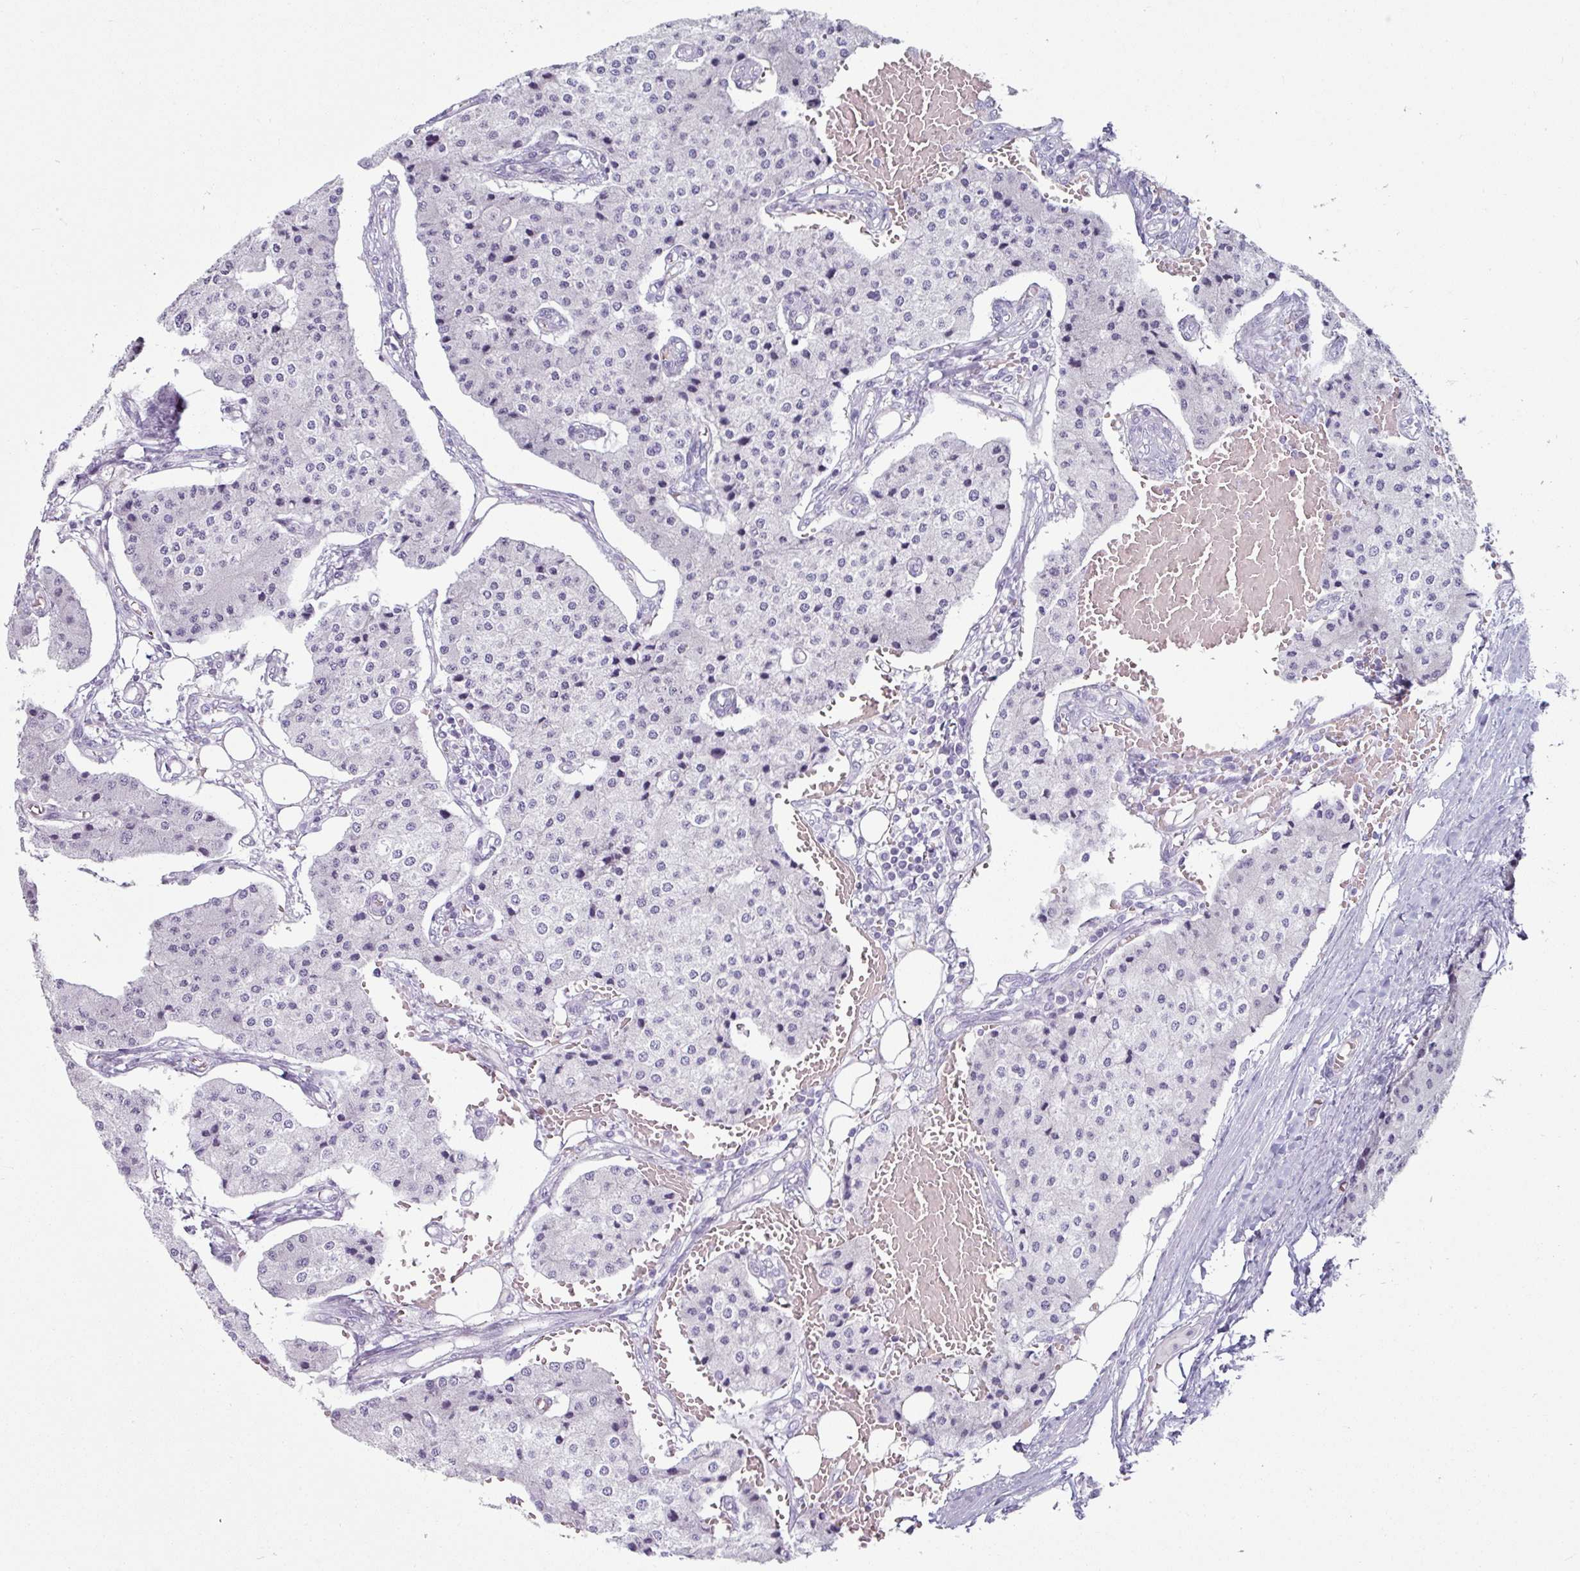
{"staining": {"intensity": "negative", "quantity": "none", "location": "none"}, "tissue": "carcinoid", "cell_type": "Tumor cells", "image_type": "cancer", "snomed": [{"axis": "morphology", "description": "Carcinoid, malignant, NOS"}, {"axis": "topography", "description": "Colon"}], "caption": "Immunohistochemical staining of carcinoid (malignant) reveals no significant staining in tumor cells.", "gene": "CLCA1", "patient": {"sex": "female", "age": 52}}